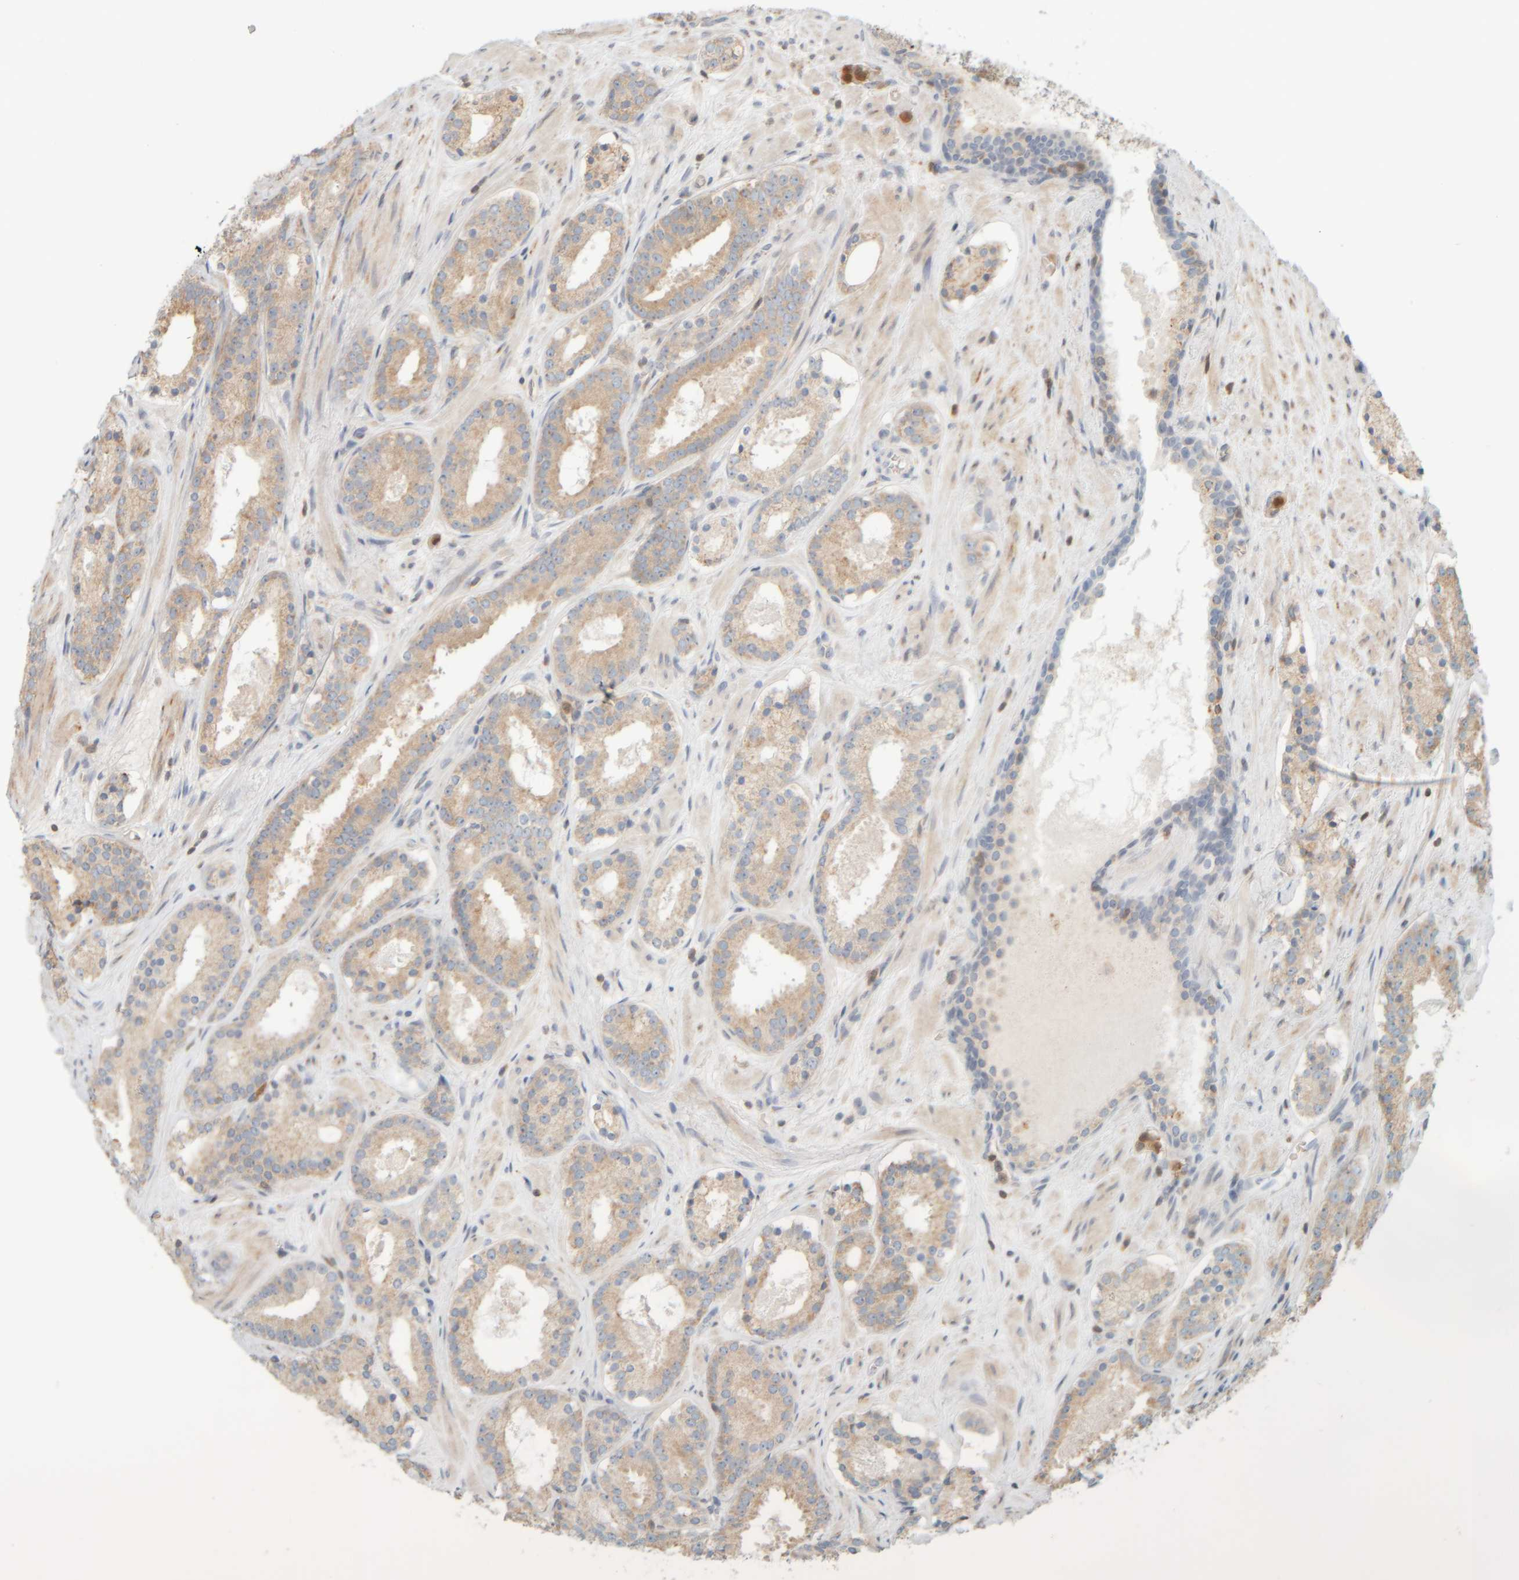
{"staining": {"intensity": "moderate", "quantity": ">75%", "location": "cytoplasmic/membranous"}, "tissue": "prostate cancer", "cell_type": "Tumor cells", "image_type": "cancer", "snomed": [{"axis": "morphology", "description": "Adenocarcinoma, Low grade"}, {"axis": "topography", "description": "Prostate"}], "caption": "High-power microscopy captured an IHC photomicrograph of prostate cancer, revealing moderate cytoplasmic/membranous positivity in about >75% of tumor cells.", "gene": "PTGES3L-AARSD1", "patient": {"sex": "male", "age": 69}}